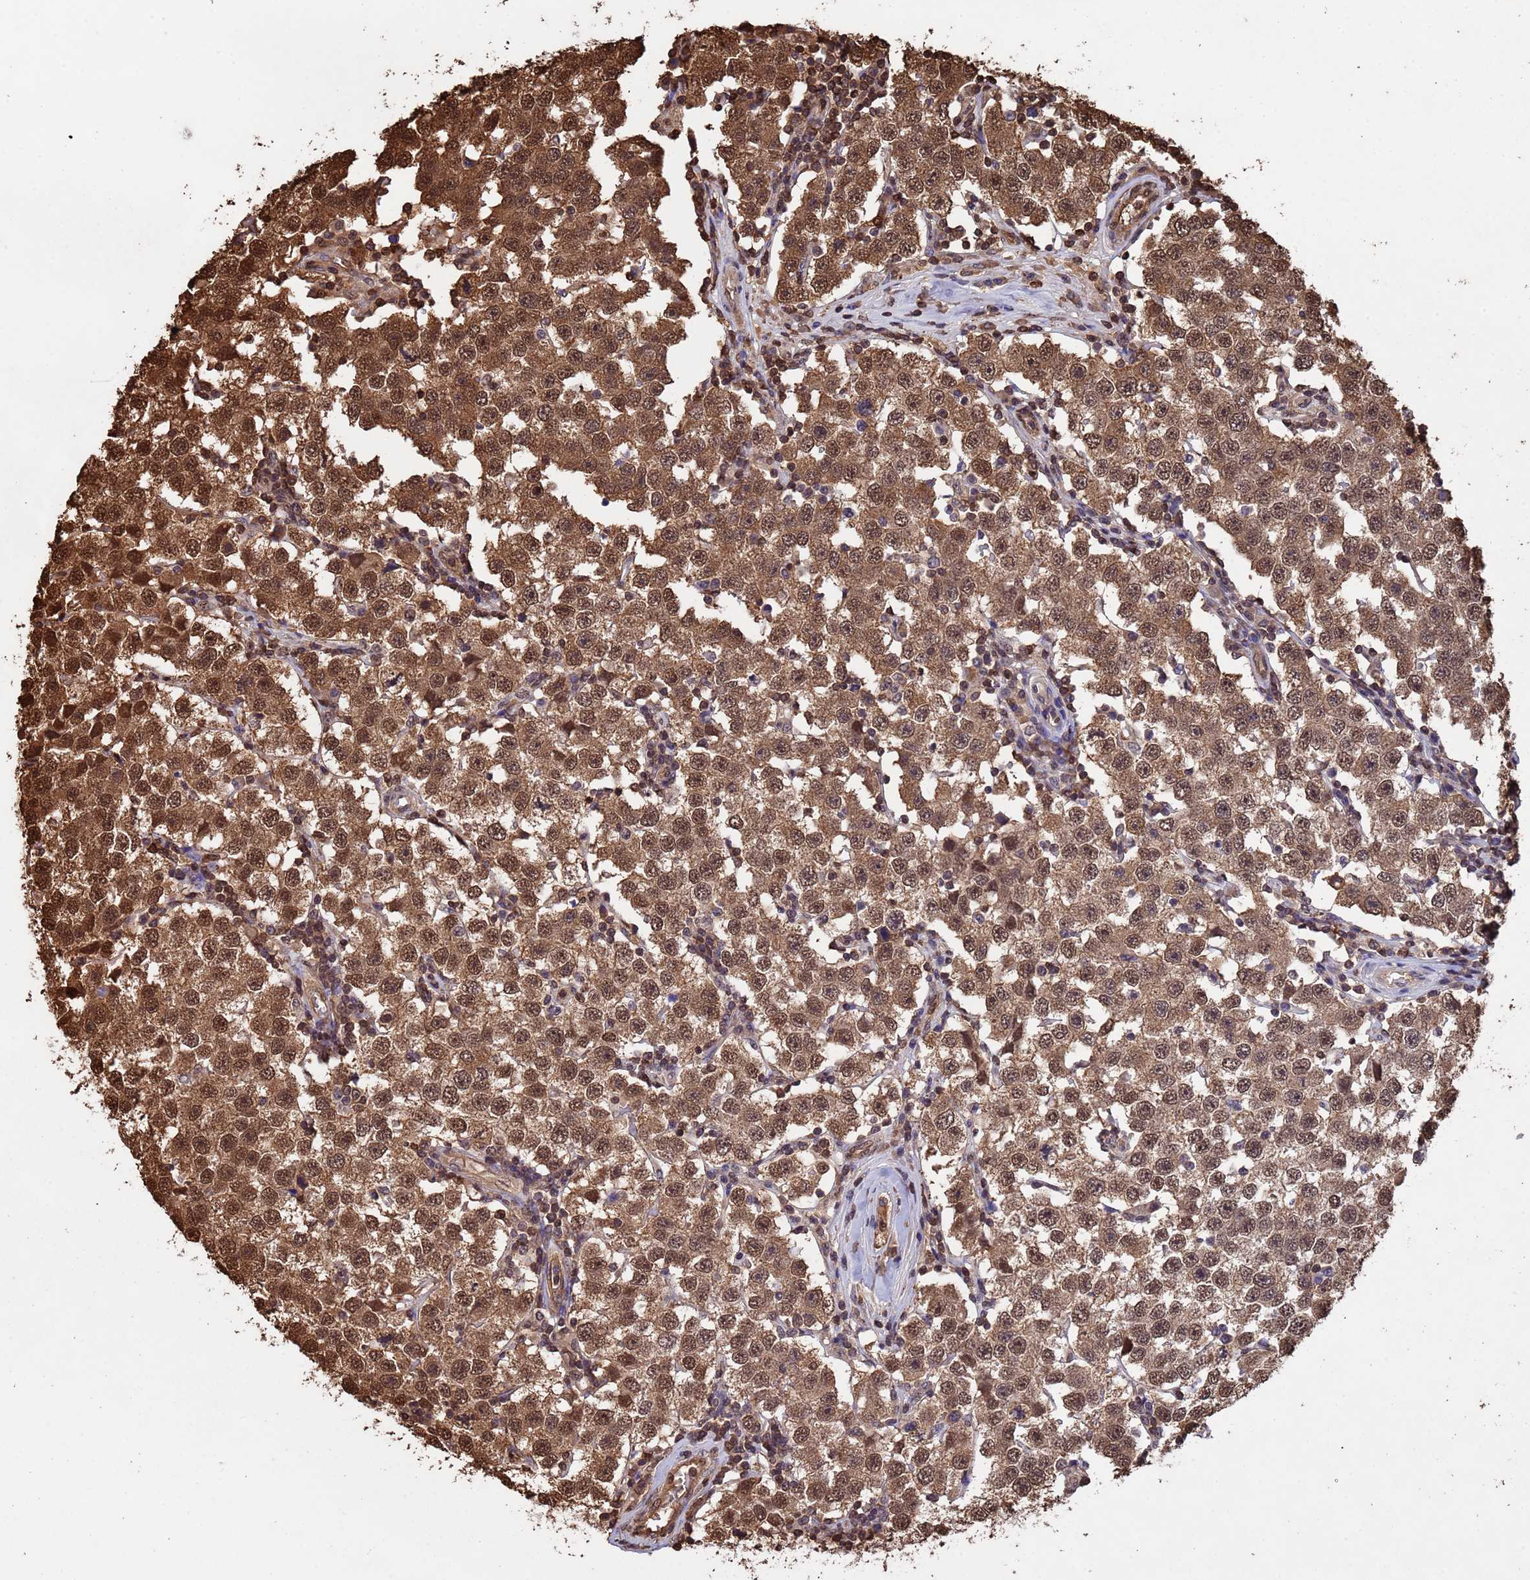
{"staining": {"intensity": "moderate", "quantity": ">75%", "location": "cytoplasmic/membranous,nuclear"}, "tissue": "testis cancer", "cell_type": "Tumor cells", "image_type": "cancer", "snomed": [{"axis": "morphology", "description": "Seminoma, NOS"}, {"axis": "topography", "description": "Testis"}], "caption": "Immunohistochemical staining of human testis cancer exhibits medium levels of moderate cytoplasmic/membranous and nuclear expression in about >75% of tumor cells.", "gene": "SUMO4", "patient": {"sex": "male", "age": 34}}